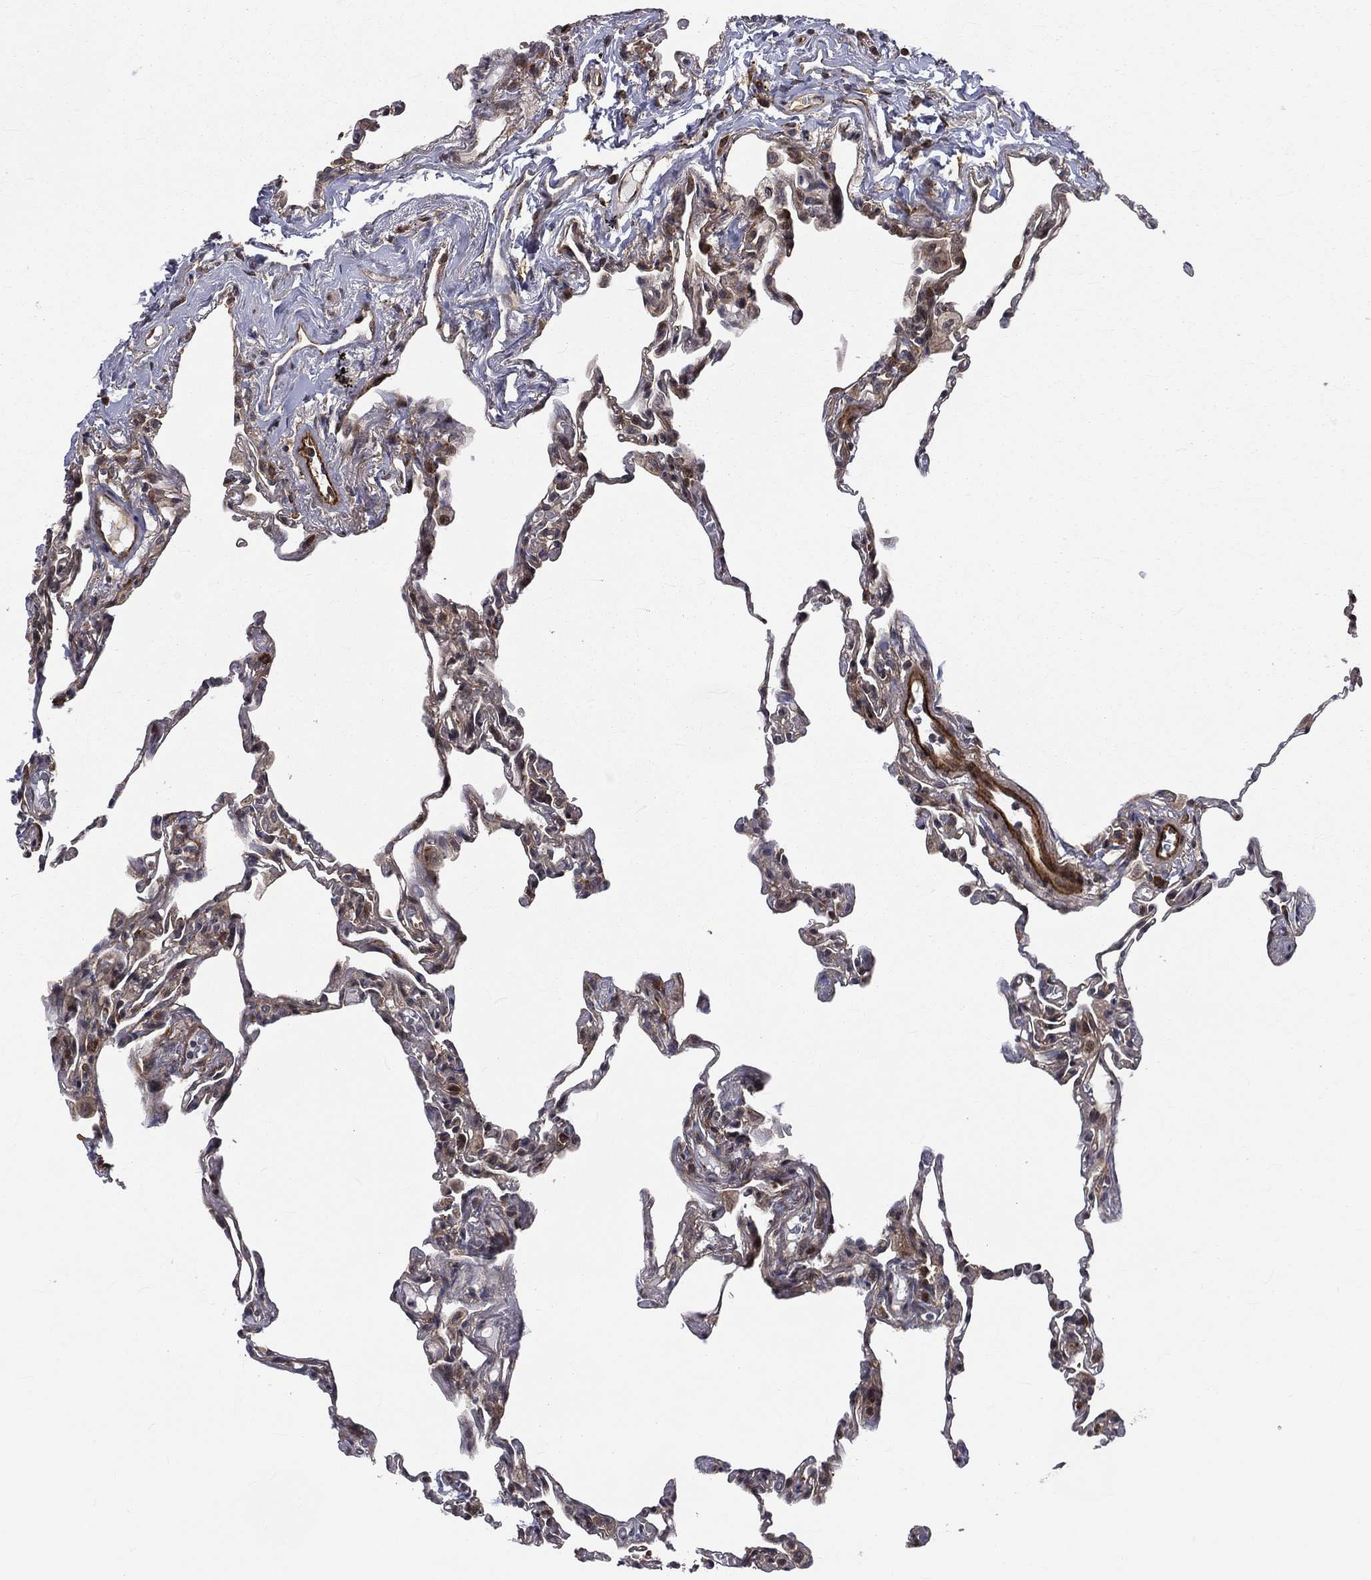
{"staining": {"intensity": "moderate", "quantity": "<25%", "location": "cytoplasmic/membranous"}, "tissue": "lung", "cell_type": "Alveolar cells", "image_type": "normal", "snomed": [{"axis": "morphology", "description": "Normal tissue, NOS"}, {"axis": "topography", "description": "Lung"}], "caption": "Protein staining shows moderate cytoplasmic/membranous positivity in approximately <25% of alveolar cells in unremarkable lung.", "gene": "ARL3", "patient": {"sex": "female", "age": 57}}